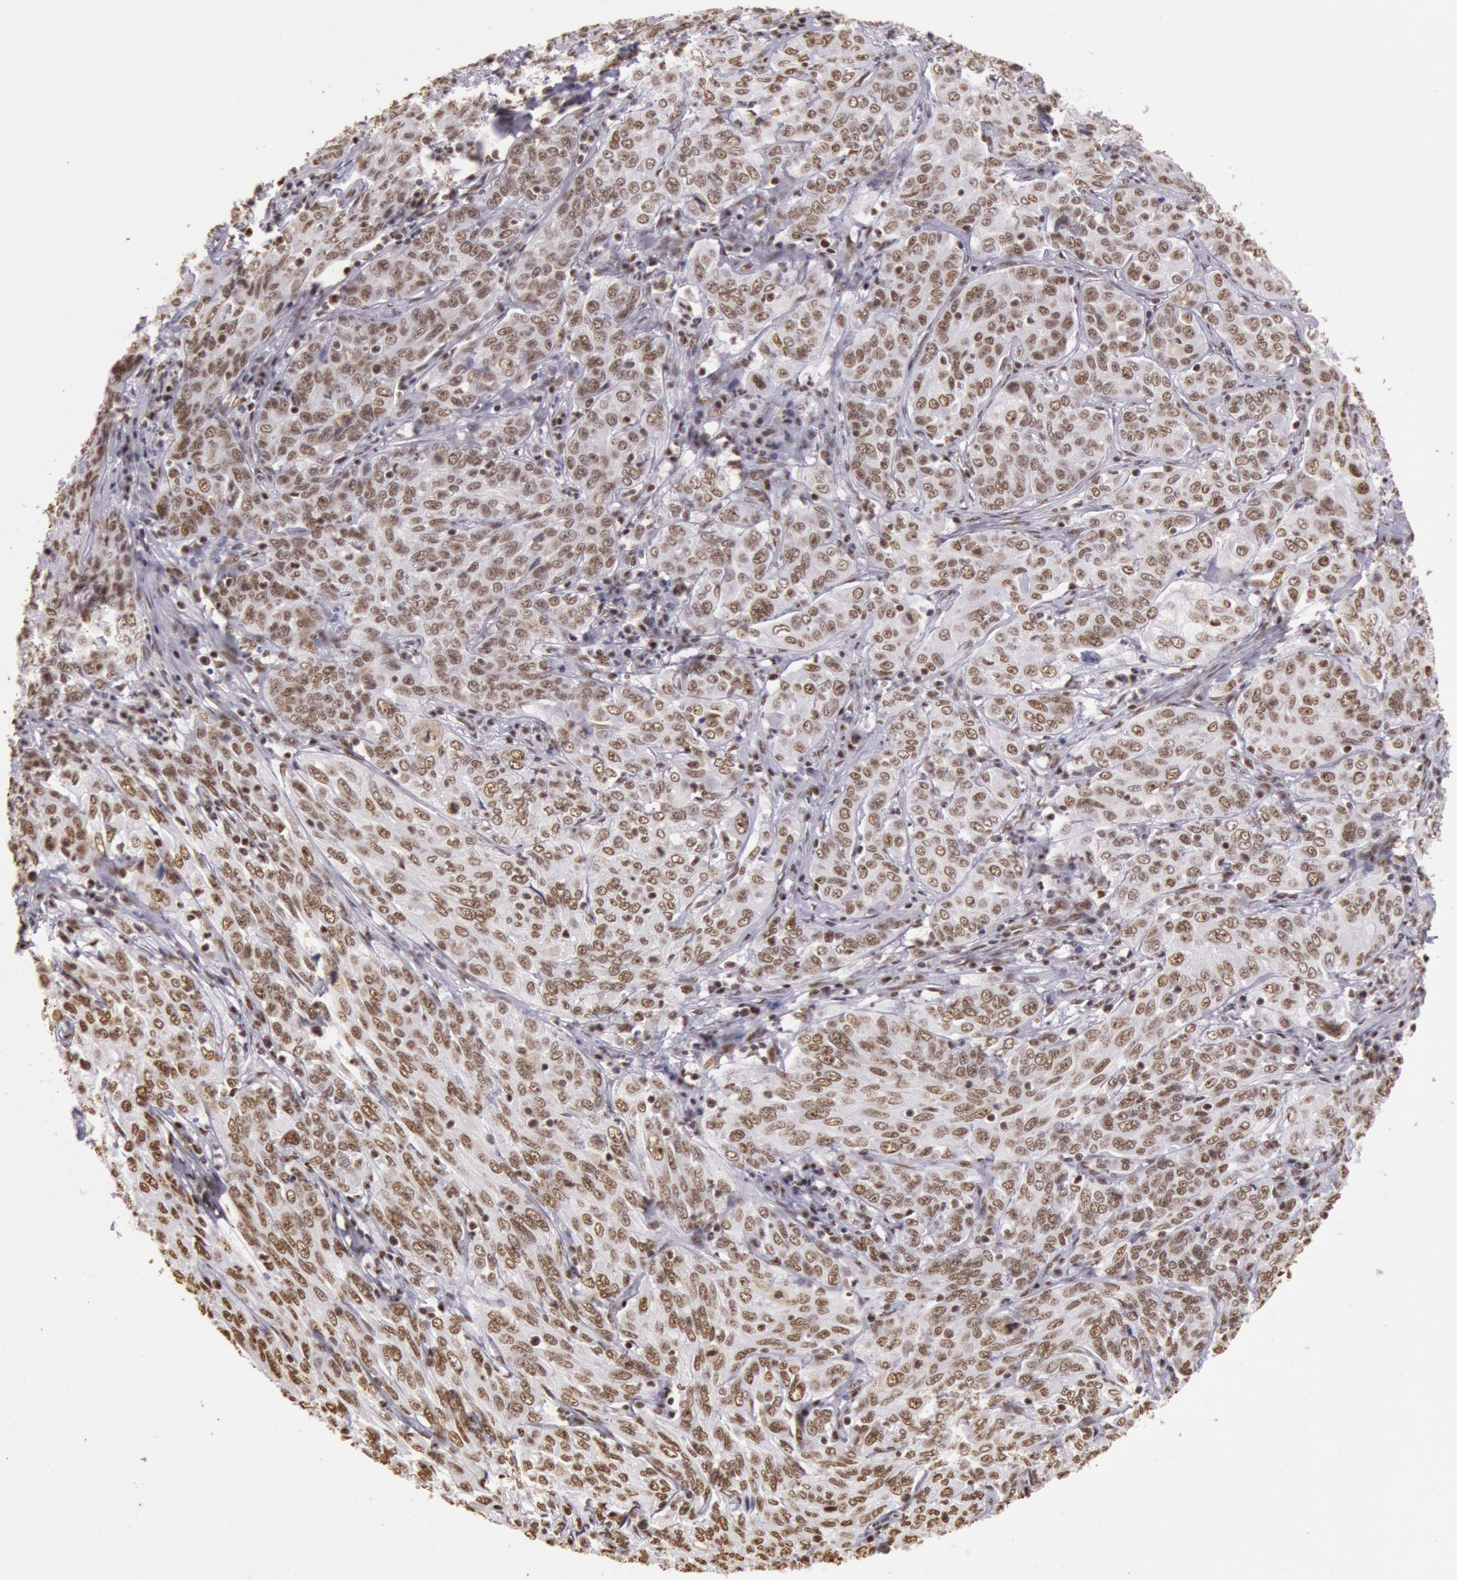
{"staining": {"intensity": "moderate", "quantity": ">75%", "location": "nuclear"}, "tissue": "cervical cancer", "cell_type": "Tumor cells", "image_type": "cancer", "snomed": [{"axis": "morphology", "description": "Squamous cell carcinoma, NOS"}, {"axis": "topography", "description": "Cervix"}], "caption": "An image of cervical cancer (squamous cell carcinoma) stained for a protein reveals moderate nuclear brown staining in tumor cells.", "gene": "HNRNPH2", "patient": {"sex": "female", "age": 38}}